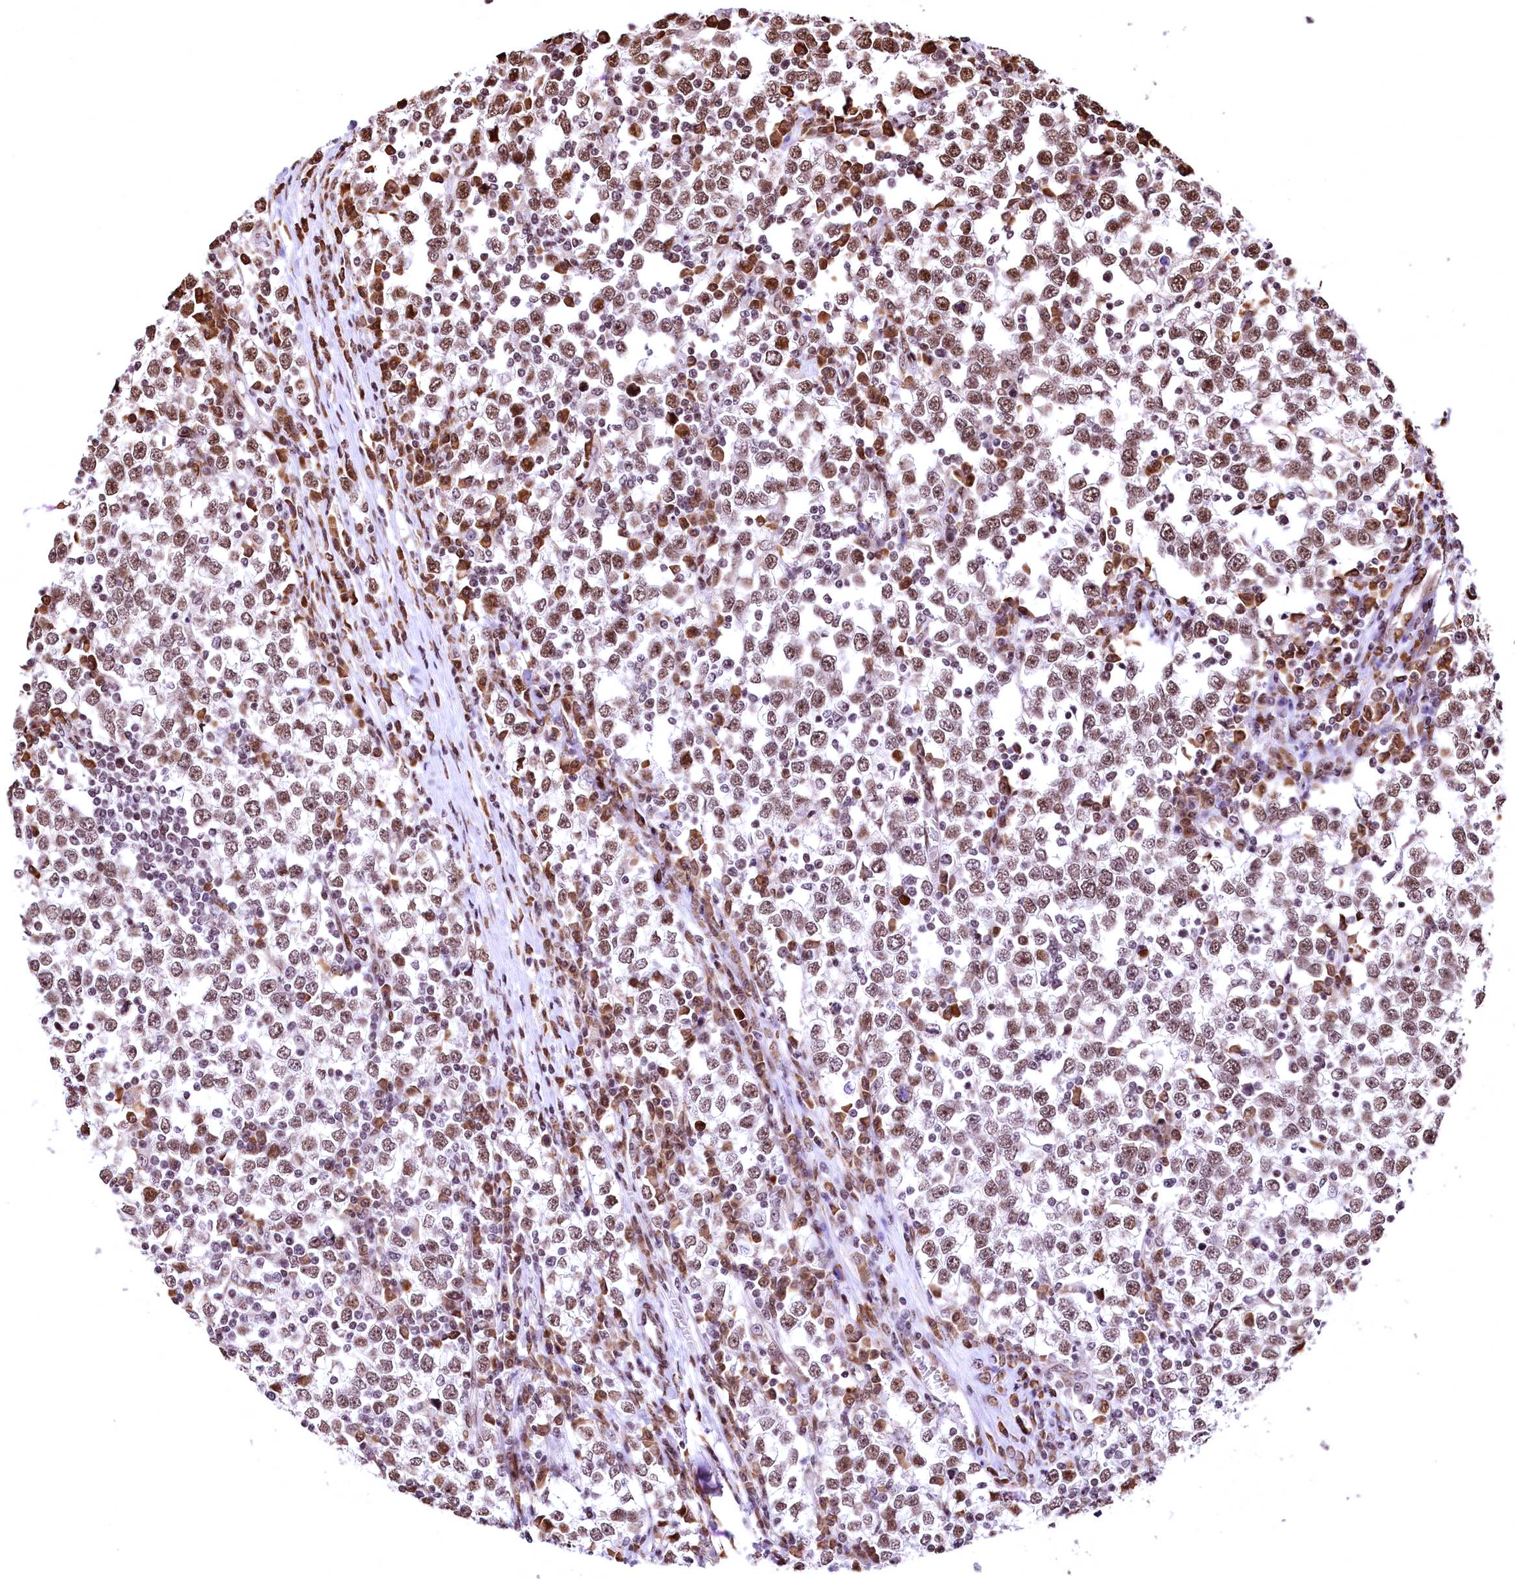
{"staining": {"intensity": "moderate", "quantity": "<25%", "location": "nuclear"}, "tissue": "testis cancer", "cell_type": "Tumor cells", "image_type": "cancer", "snomed": [{"axis": "morphology", "description": "Seminoma, NOS"}, {"axis": "topography", "description": "Testis"}], "caption": "Immunohistochemistry (IHC) (DAB (3,3'-diaminobenzidine)) staining of human testis seminoma demonstrates moderate nuclear protein staining in approximately <25% of tumor cells. (IHC, brightfield microscopy, high magnification).", "gene": "PDS5B", "patient": {"sex": "male", "age": 65}}